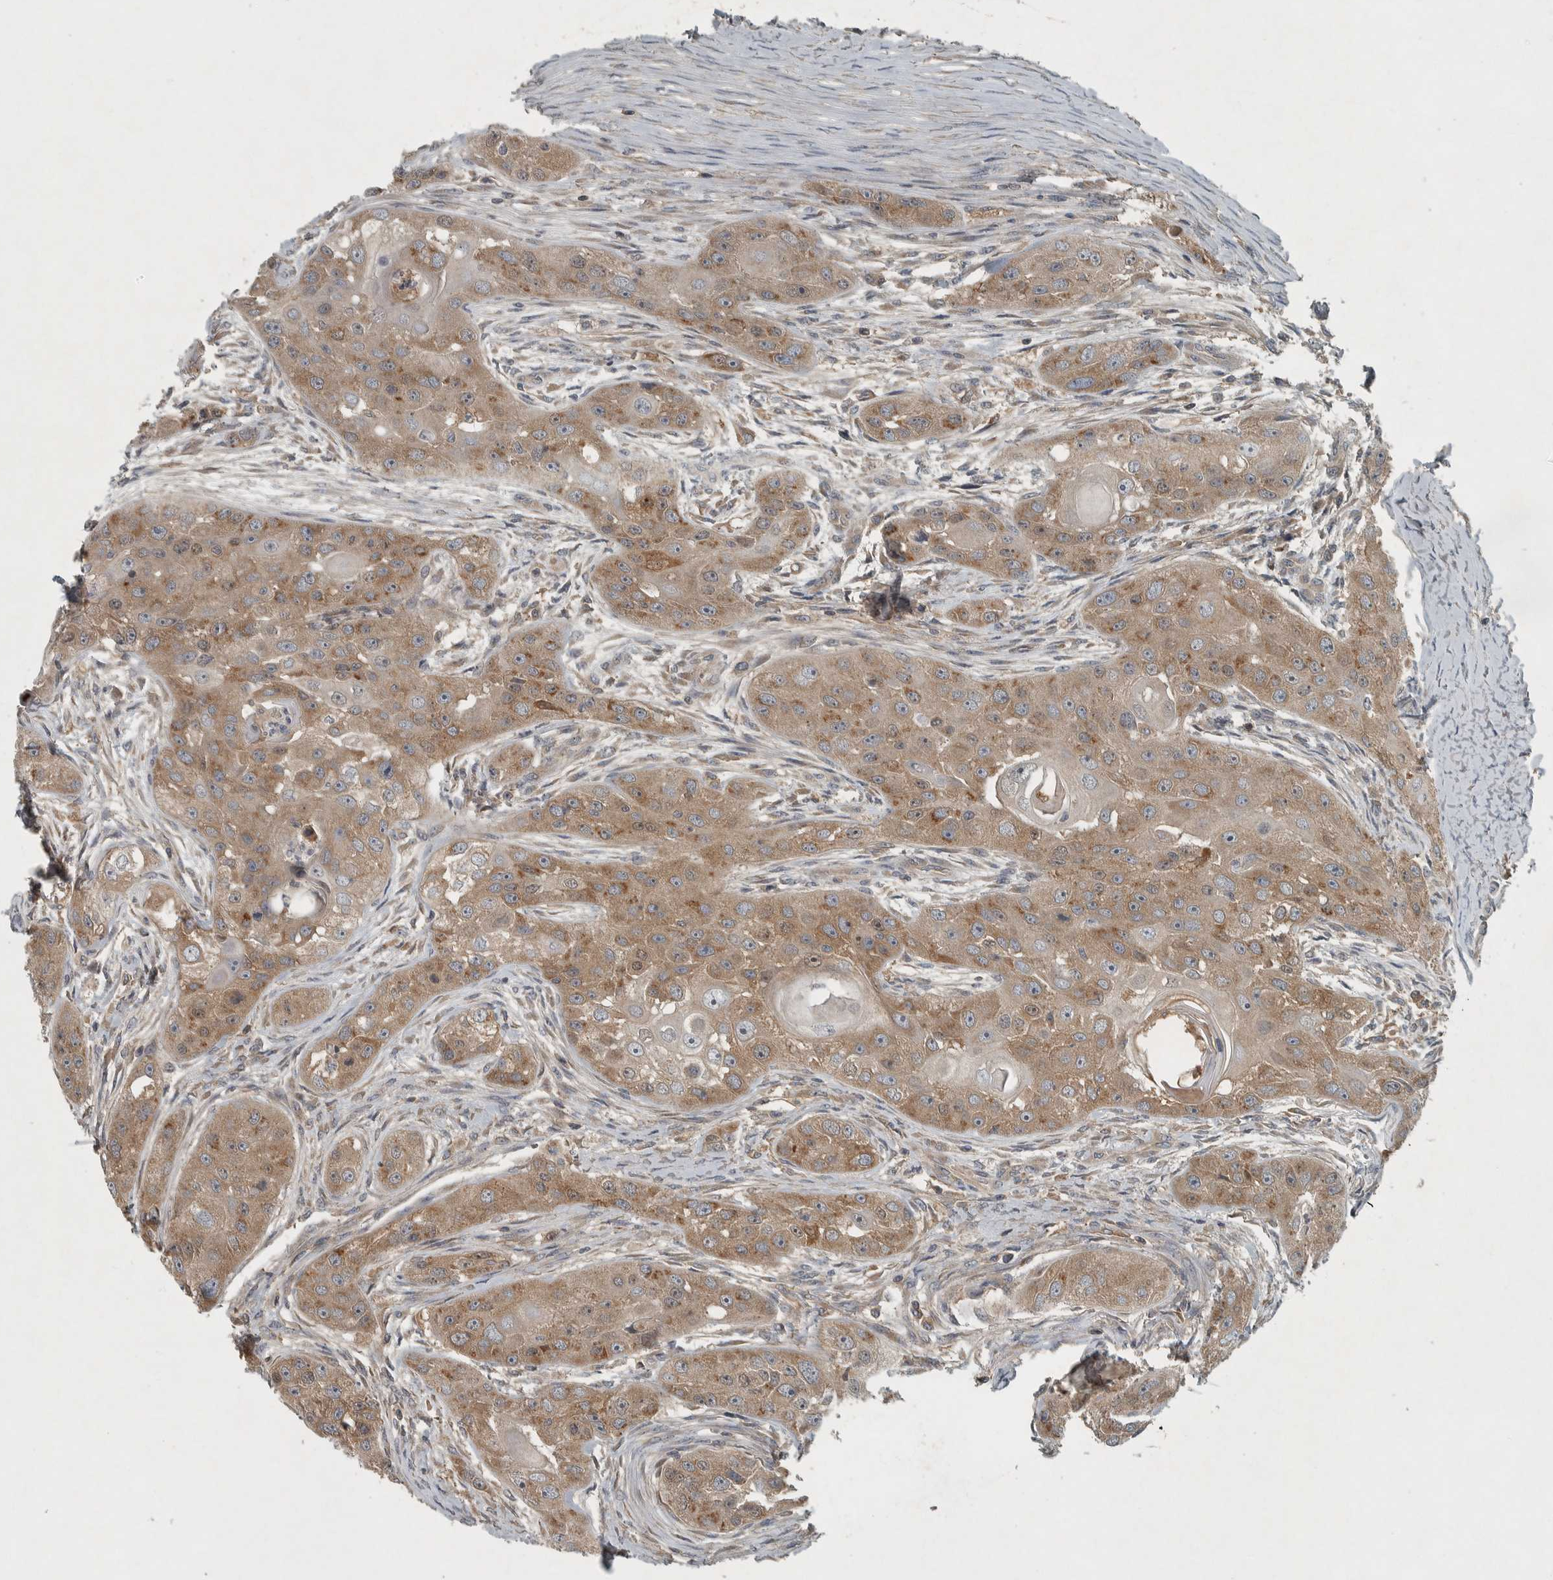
{"staining": {"intensity": "moderate", "quantity": ">75%", "location": "cytoplasmic/membranous"}, "tissue": "head and neck cancer", "cell_type": "Tumor cells", "image_type": "cancer", "snomed": [{"axis": "morphology", "description": "Normal tissue, NOS"}, {"axis": "morphology", "description": "Squamous cell carcinoma, NOS"}, {"axis": "topography", "description": "Skeletal muscle"}, {"axis": "topography", "description": "Head-Neck"}], "caption": "Immunohistochemical staining of human head and neck cancer (squamous cell carcinoma) shows moderate cytoplasmic/membranous protein expression in approximately >75% of tumor cells.", "gene": "CLCN2", "patient": {"sex": "male", "age": 51}}